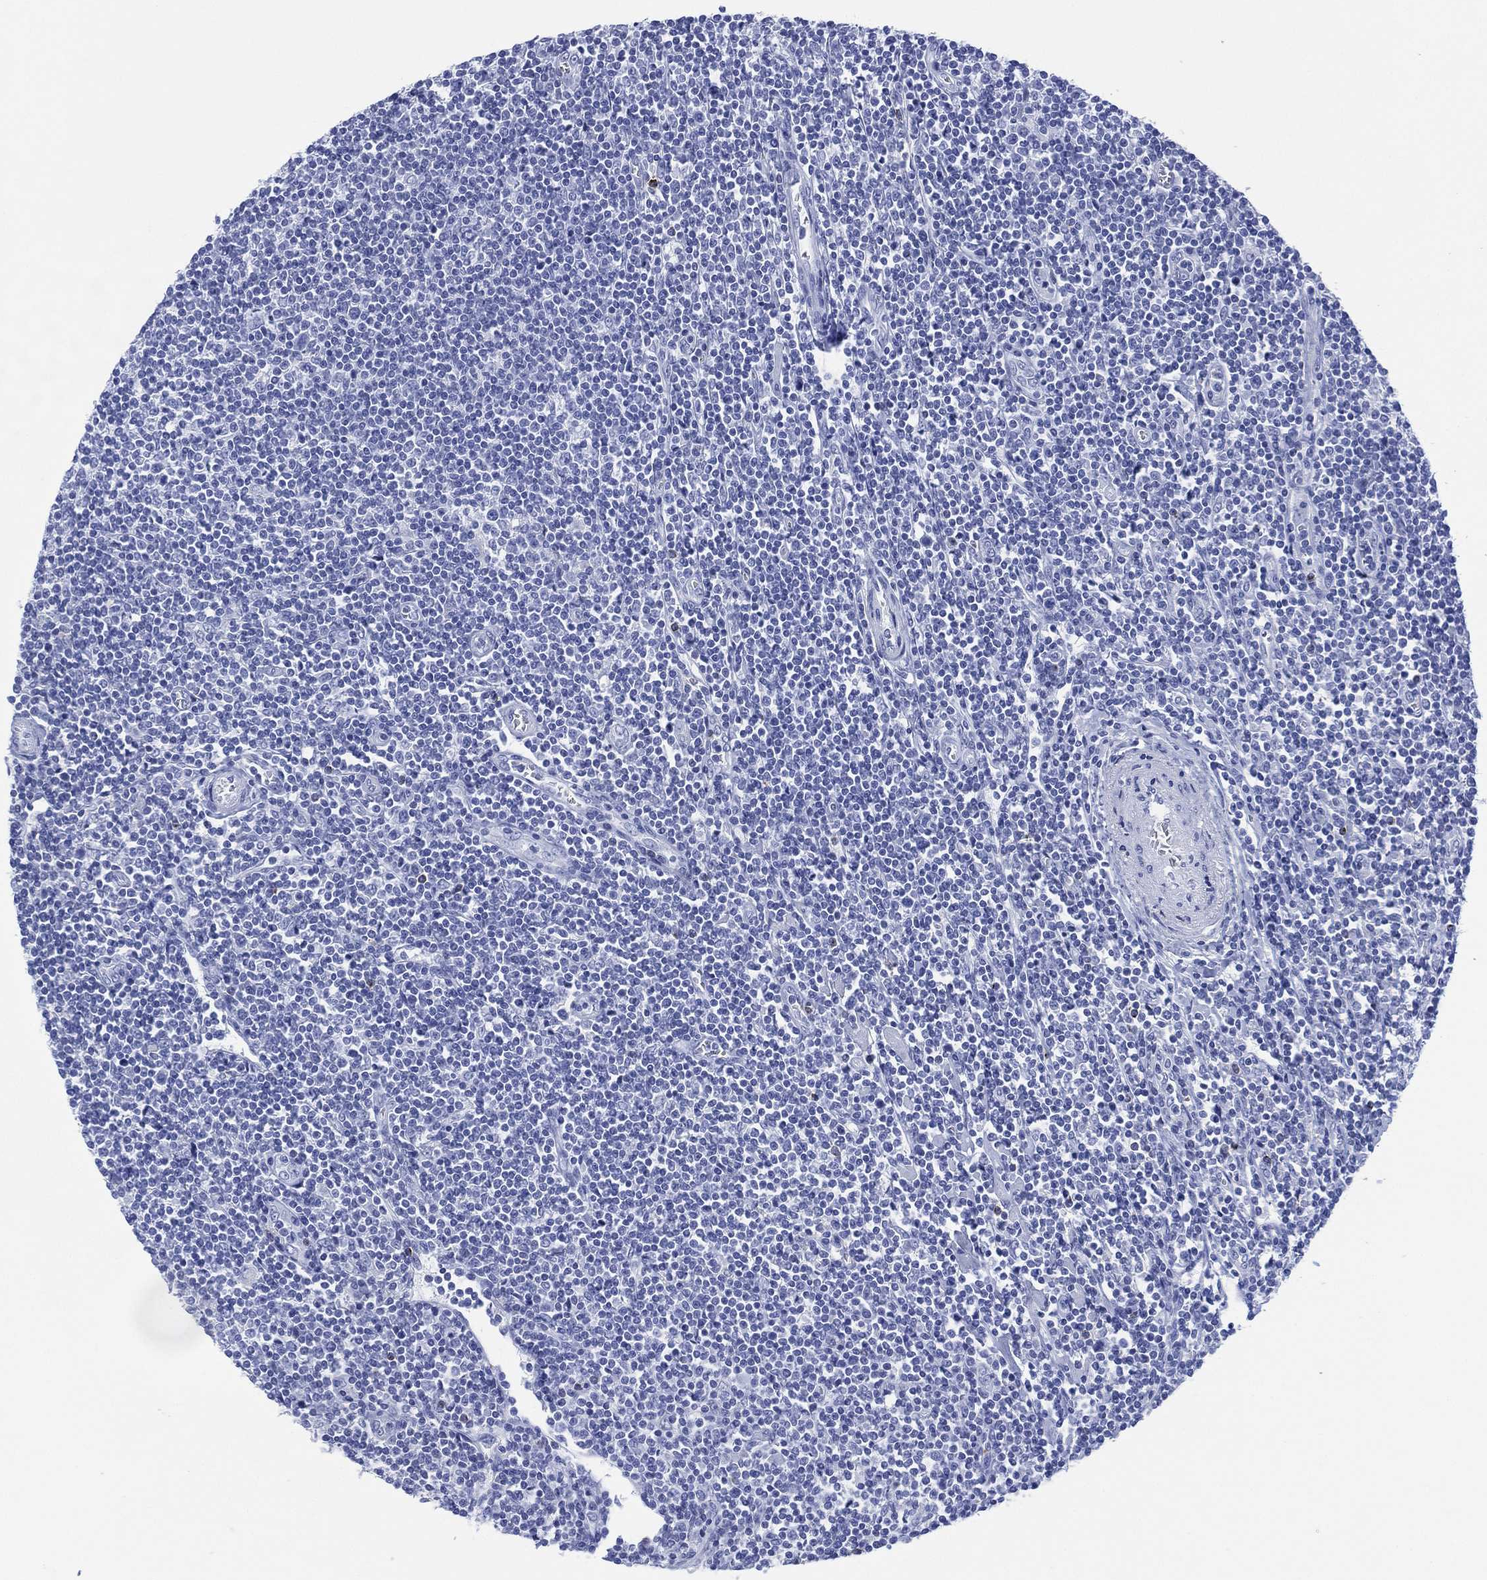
{"staining": {"intensity": "negative", "quantity": "none", "location": "none"}, "tissue": "lymphoma", "cell_type": "Tumor cells", "image_type": "cancer", "snomed": [{"axis": "morphology", "description": "Hodgkin's disease, NOS"}, {"axis": "topography", "description": "Lymph node"}], "caption": "This micrograph is of Hodgkin's disease stained with IHC to label a protein in brown with the nuclei are counter-stained blue. There is no positivity in tumor cells. (DAB (3,3'-diaminobenzidine) immunohistochemistry, high magnification).", "gene": "DPP4", "patient": {"sex": "male", "age": 40}}